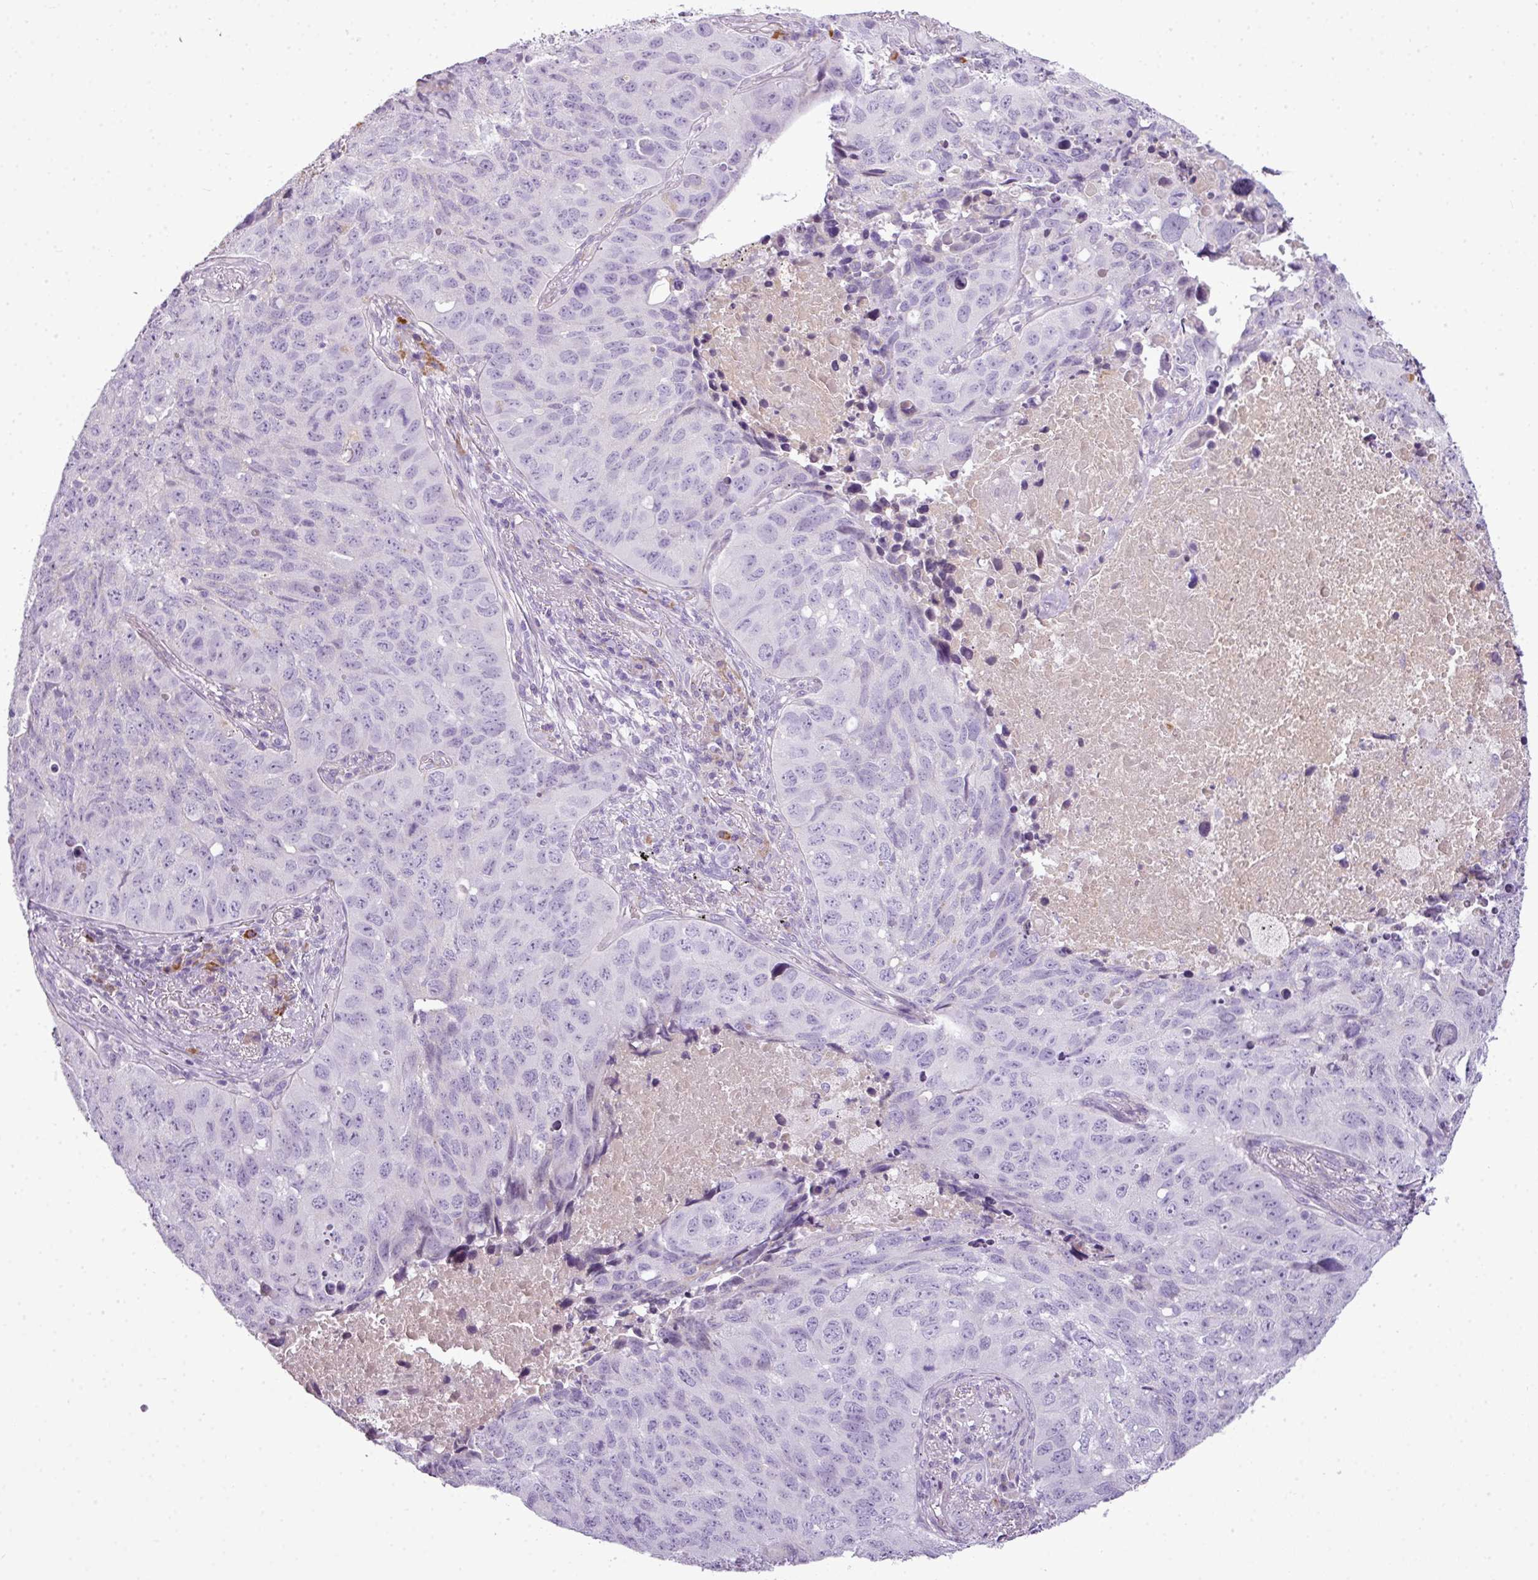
{"staining": {"intensity": "negative", "quantity": "none", "location": "none"}, "tissue": "lung cancer", "cell_type": "Tumor cells", "image_type": "cancer", "snomed": [{"axis": "morphology", "description": "Squamous cell carcinoma, NOS"}, {"axis": "topography", "description": "Lung"}], "caption": "Lung cancer (squamous cell carcinoma) was stained to show a protein in brown. There is no significant expression in tumor cells.", "gene": "C4B", "patient": {"sex": "male", "age": 60}}